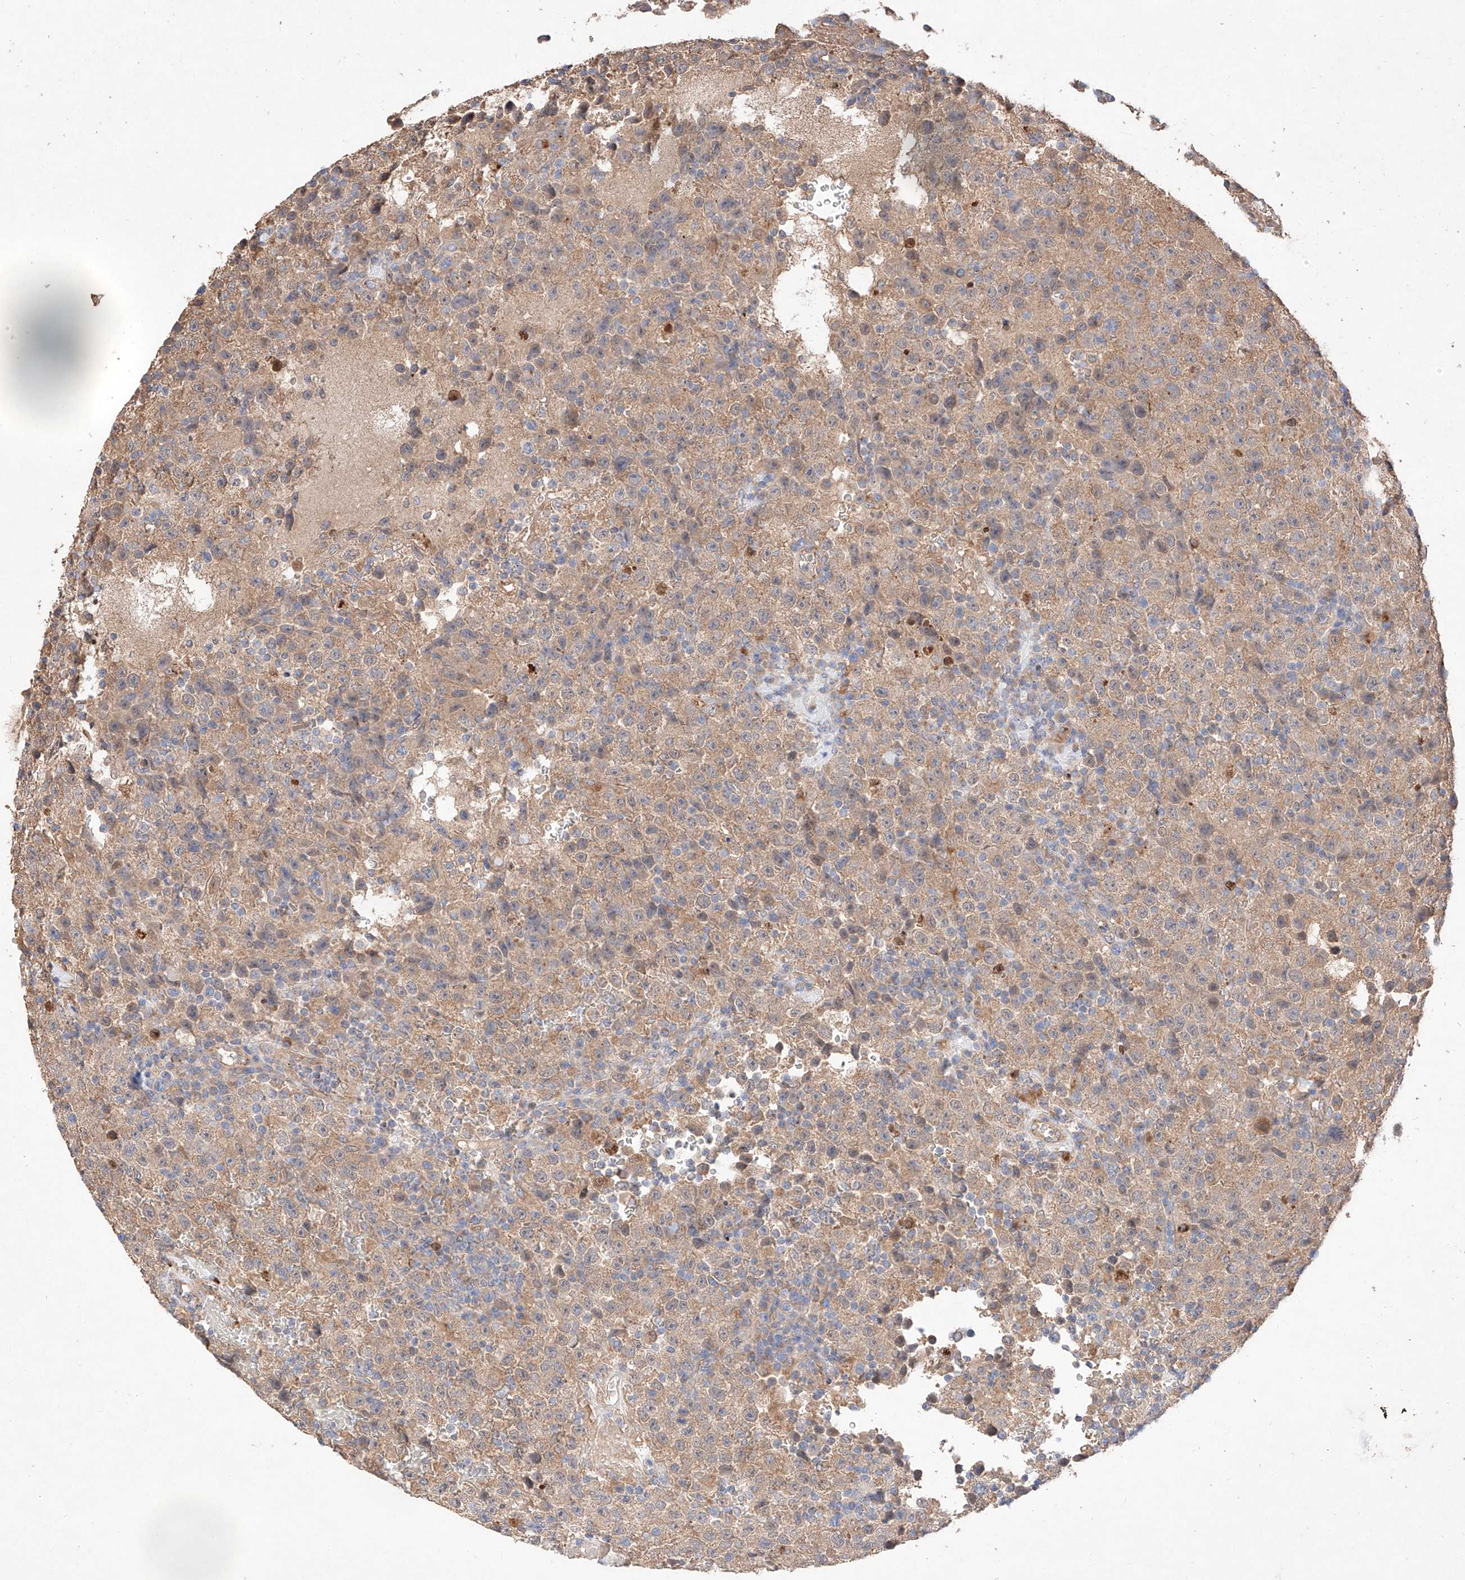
{"staining": {"intensity": "weak", "quantity": ">75%", "location": "cytoplasmic/membranous"}, "tissue": "testis cancer", "cell_type": "Tumor cells", "image_type": "cancer", "snomed": [{"axis": "morphology", "description": "Seminoma, NOS"}, {"axis": "topography", "description": "Testis"}], "caption": "Approximately >75% of tumor cells in human testis cancer show weak cytoplasmic/membranous protein staining as visualized by brown immunohistochemical staining.", "gene": "C6orf62", "patient": {"sex": "male", "age": 22}}